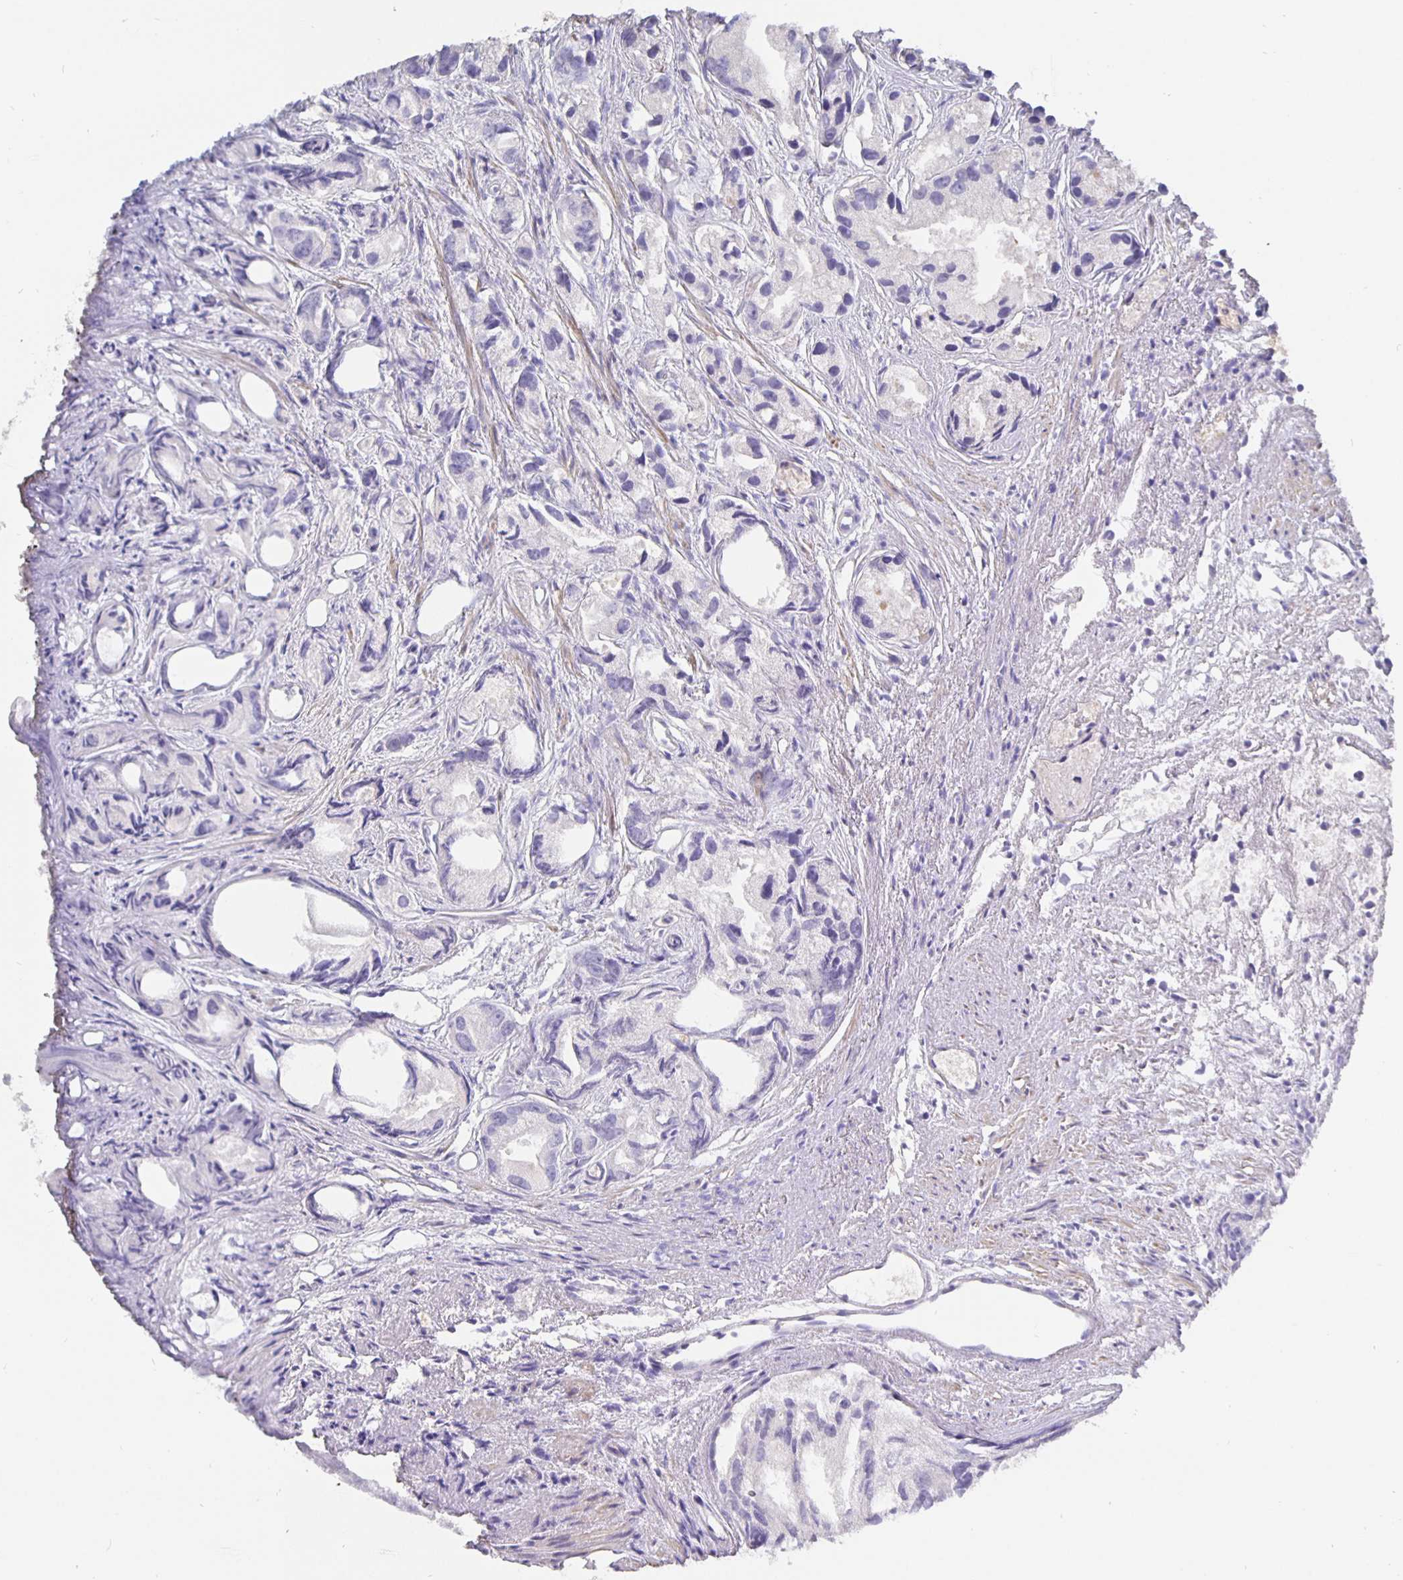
{"staining": {"intensity": "negative", "quantity": "none", "location": "none"}, "tissue": "prostate cancer", "cell_type": "Tumor cells", "image_type": "cancer", "snomed": [{"axis": "morphology", "description": "Adenocarcinoma, High grade"}, {"axis": "topography", "description": "Prostate"}], "caption": "Tumor cells are negative for protein expression in human high-grade adenocarcinoma (prostate).", "gene": "CFAP74", "patient": {"sex": "male", "age": 84}}